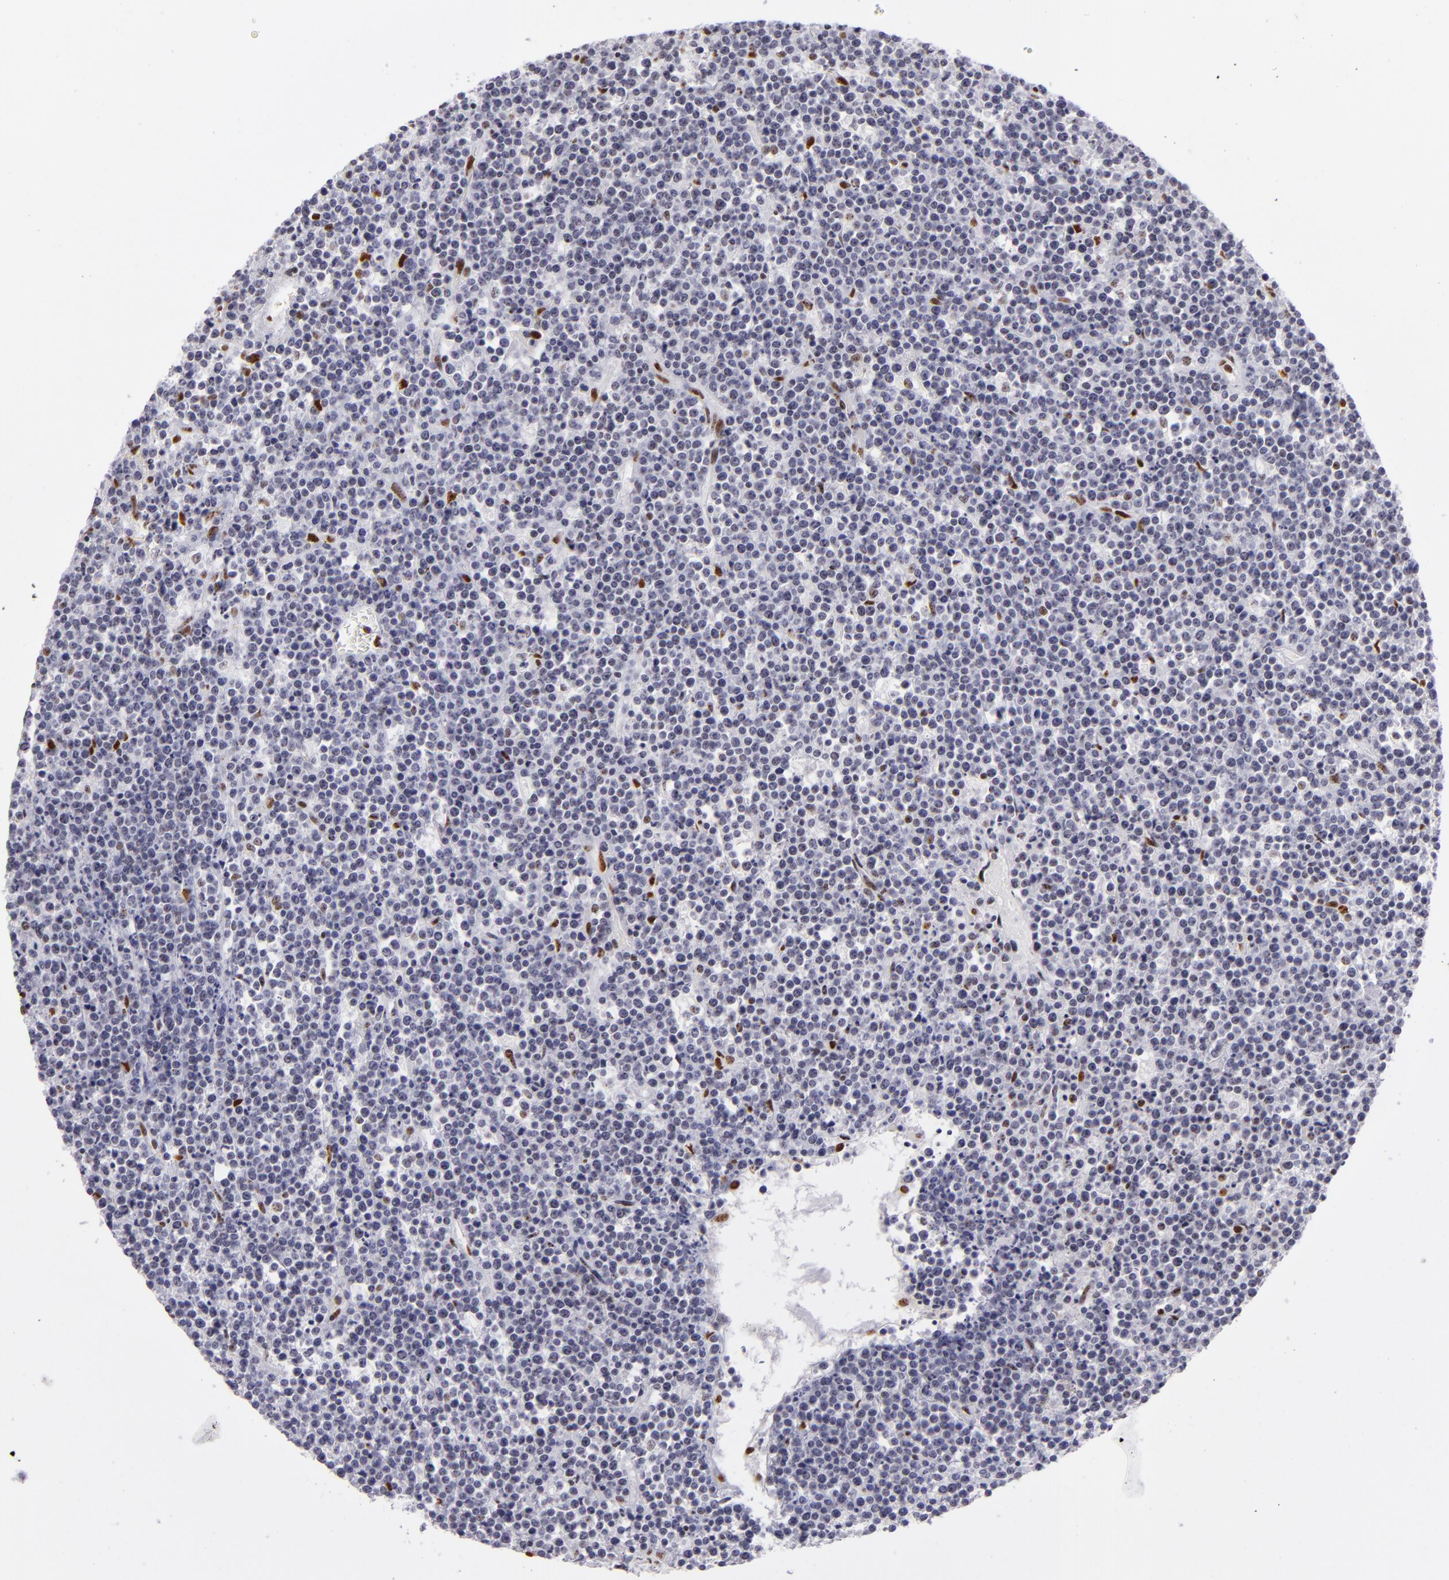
{"staining": {"intensity": "negative", "quantity": "none", "location": "none"}, "tissue": "lymphoma", "cell_type": "Tumor cells", "image_type": "cancer", "snomed": [{"axis": "morphology", "description": "Malignant lymphoma, non-Hodgkin's type, High grade"}, {"axis": "topography", "description": "Ovary"}], "caption": "Immunohistochemistry photomicrograph of lymphoma stained for a protein (brown), which exhibits no expression in tumor cells.", "gene": "TOP3A", "patient": {"sex": "female", "age": 56}}